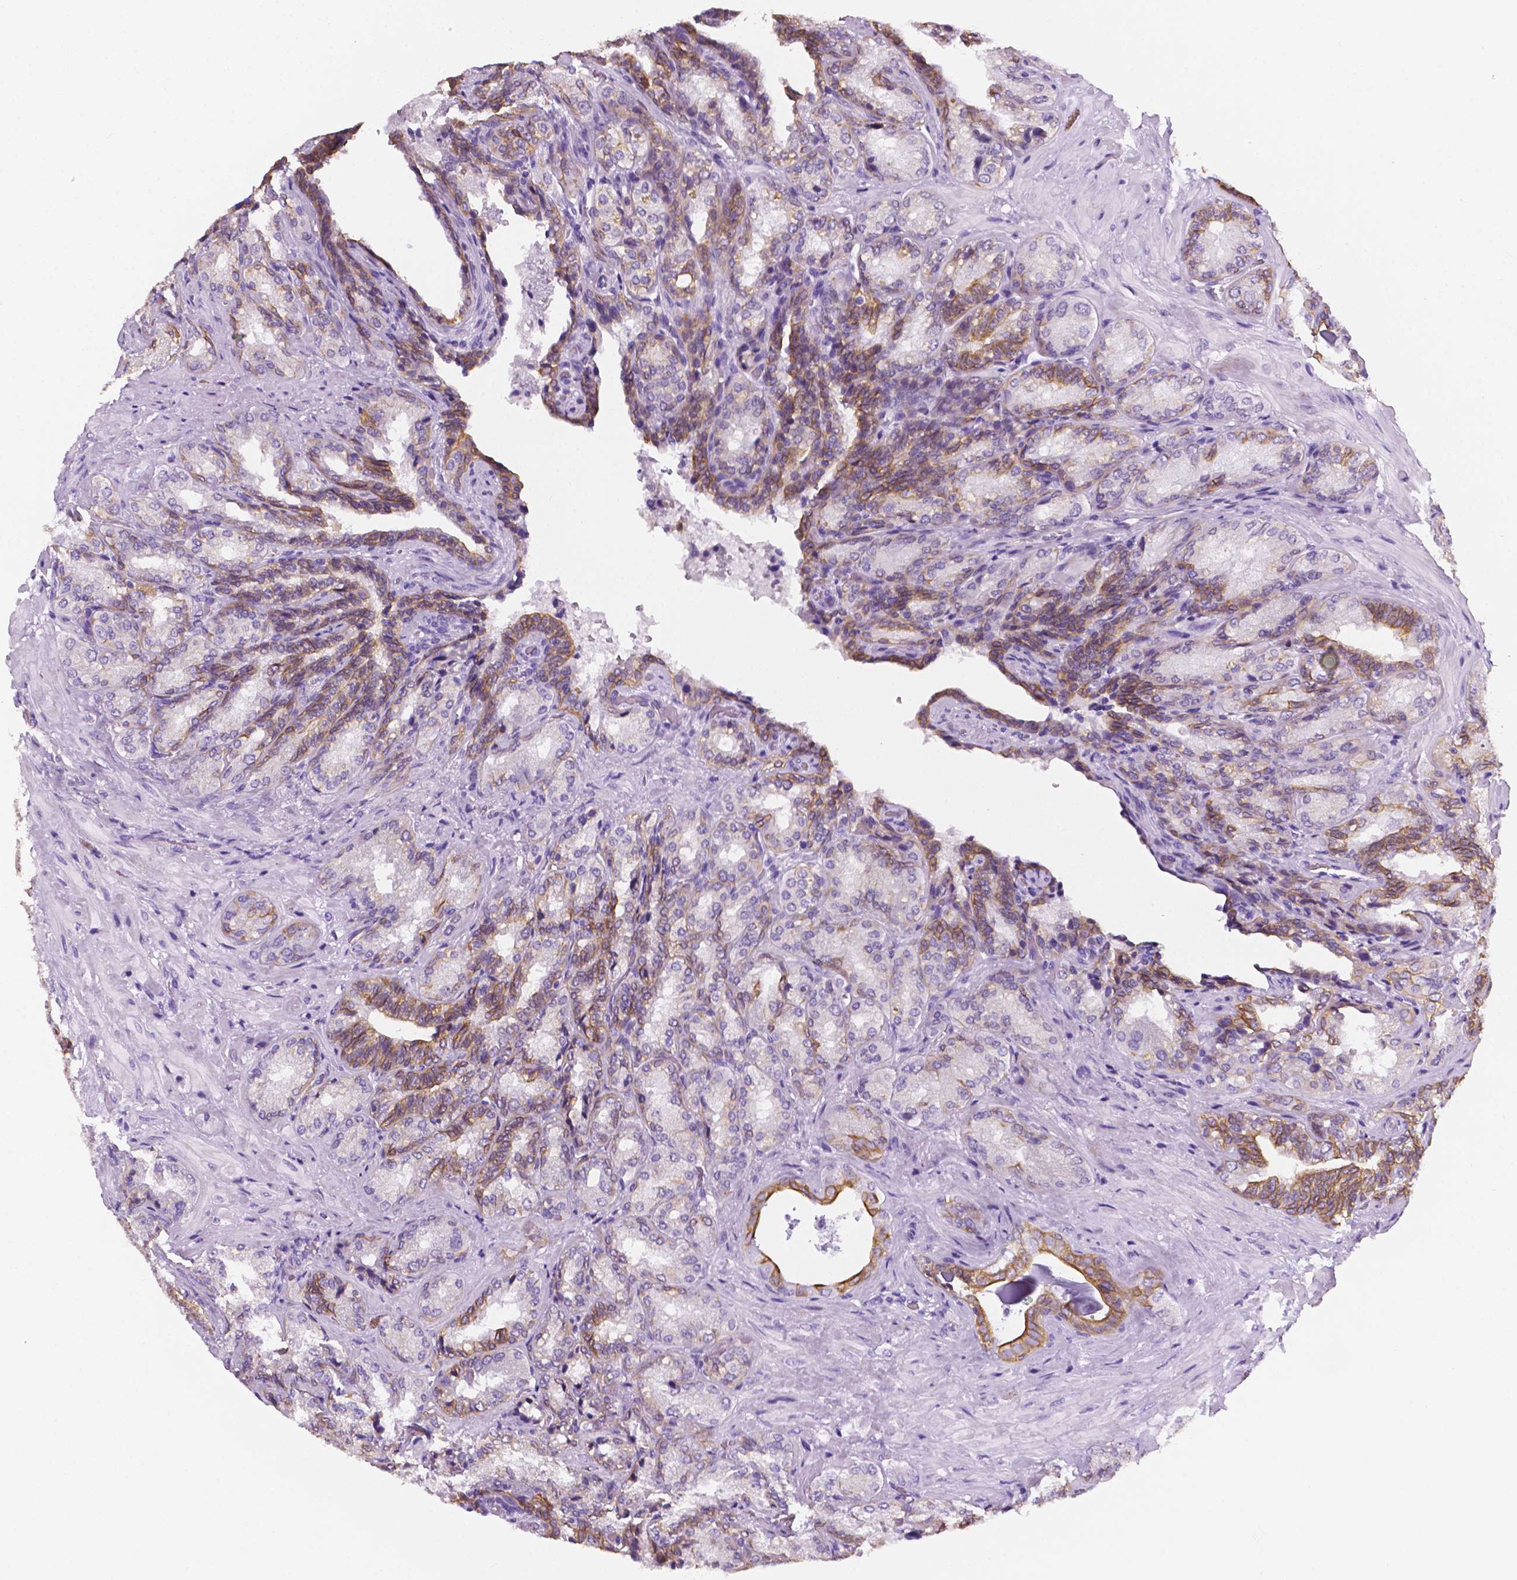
{"staining": {"intensity": "moderate", "quantity": "25%-75%", "location": "cytoplasmic/membranous"}, "tissue": "seminal vesicle", "cell_type": "Glandular cells", "image_type": "normal", "snomed": [{"axis": "morphology", "description": "Normal tissue, NOS"}, {"axis": "topography", "description": "Seminal veicle"}], "caption": "About 25%-75% of glandular cells in benign seminal vesicle show moderate cytoplasmic/membranous protein positivity as visualized by brown immunohistochemical staining.", "gene": "PPL", "patient": {"sex": "male", "age": 68}}